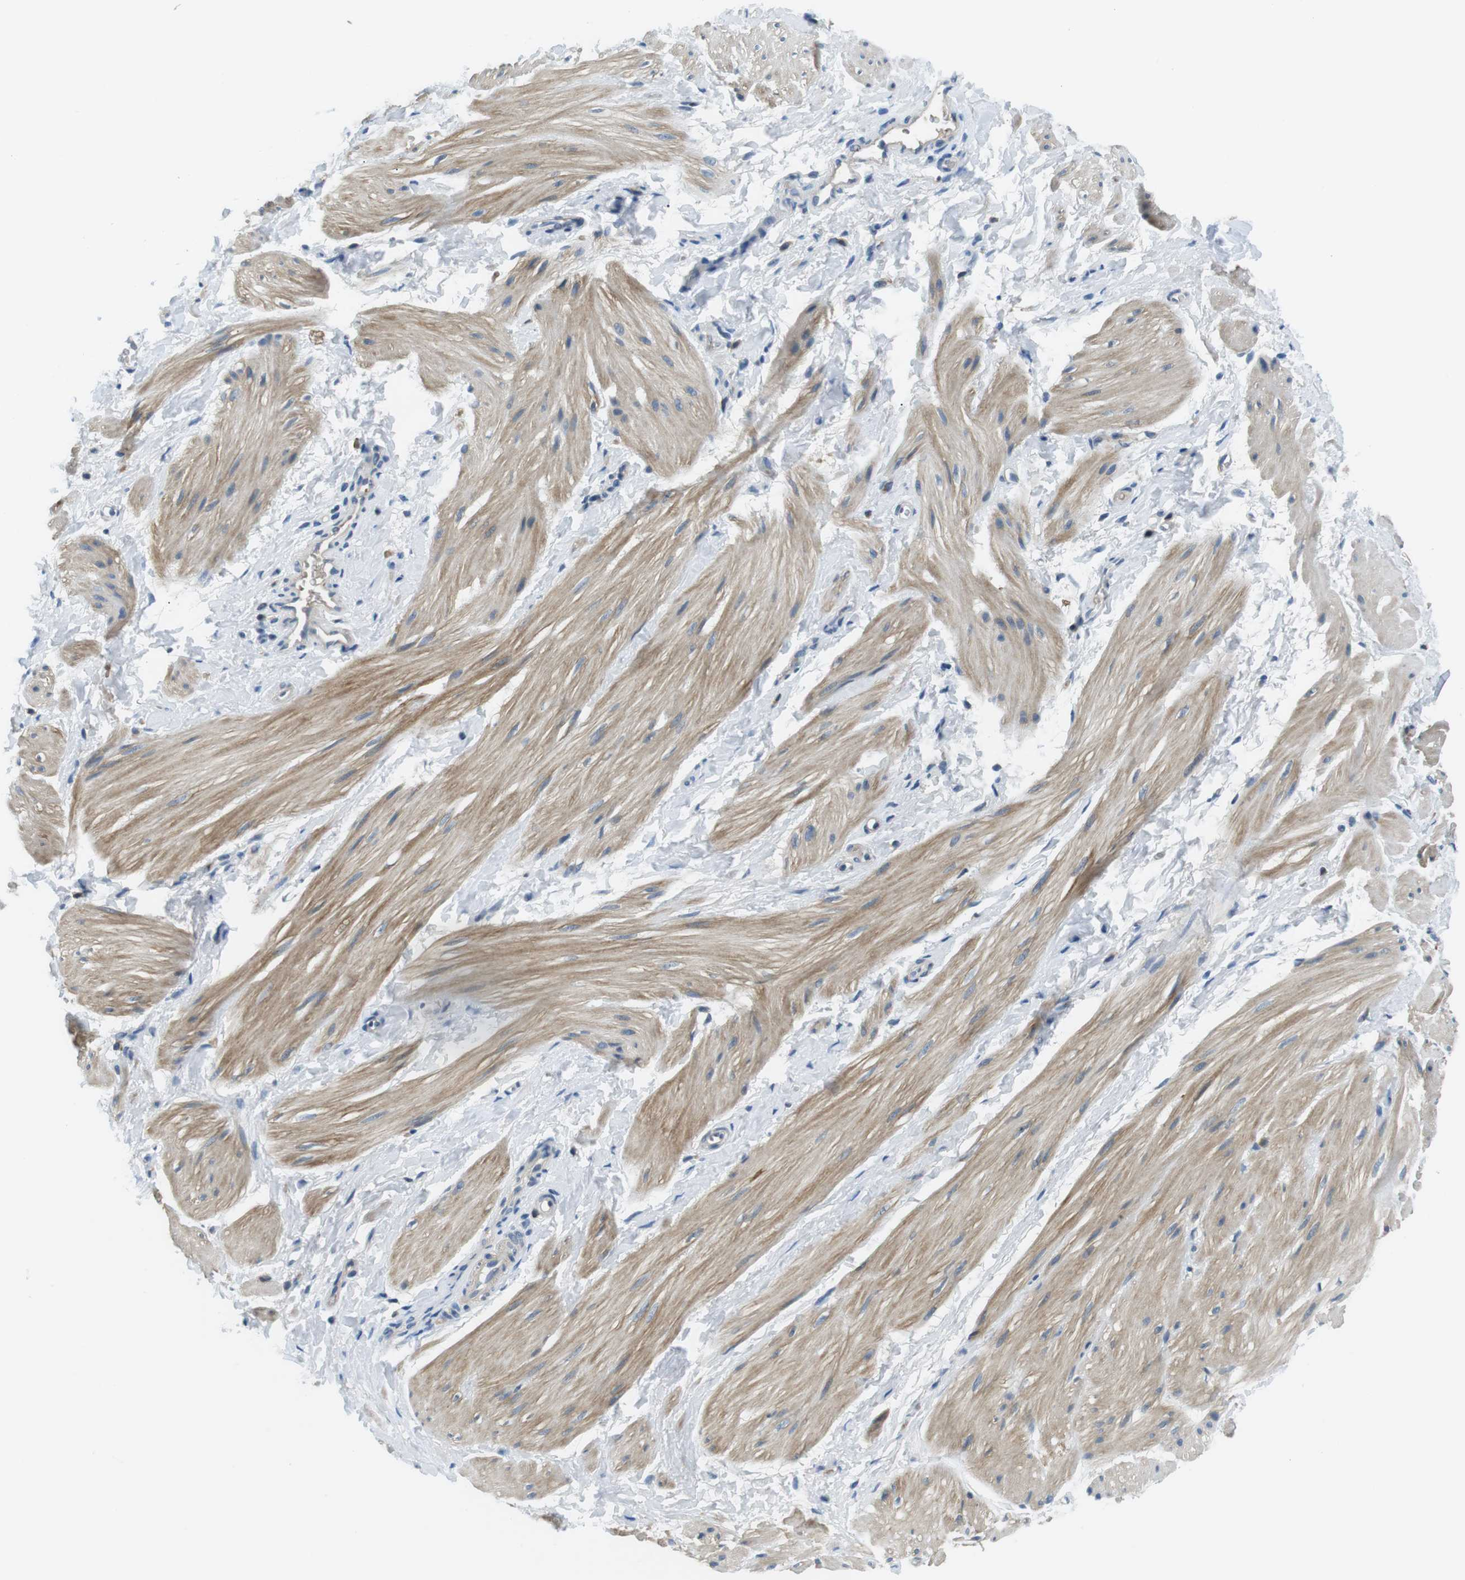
{"staining": {"intensity": "weak", "quantity": ">75%", "location": "cytoplasmic/membranous"}, "tissue": "smooth muscle", "cell_type": "Smooth muscle cells", "image_type": "normal", "snomed": [{"axis": "morphology", "description": "Normal tissue, NOS"}, {"axis": "topography", "description": "Smooth muscle"}], "caption": "A brown stain labels weak cytoplasmic/membranous expression of a protein in smooth muscle cells of normal human smooth muscle.", "gene": "WSCD1", "patient": {"sex": "male", "age": 16}}